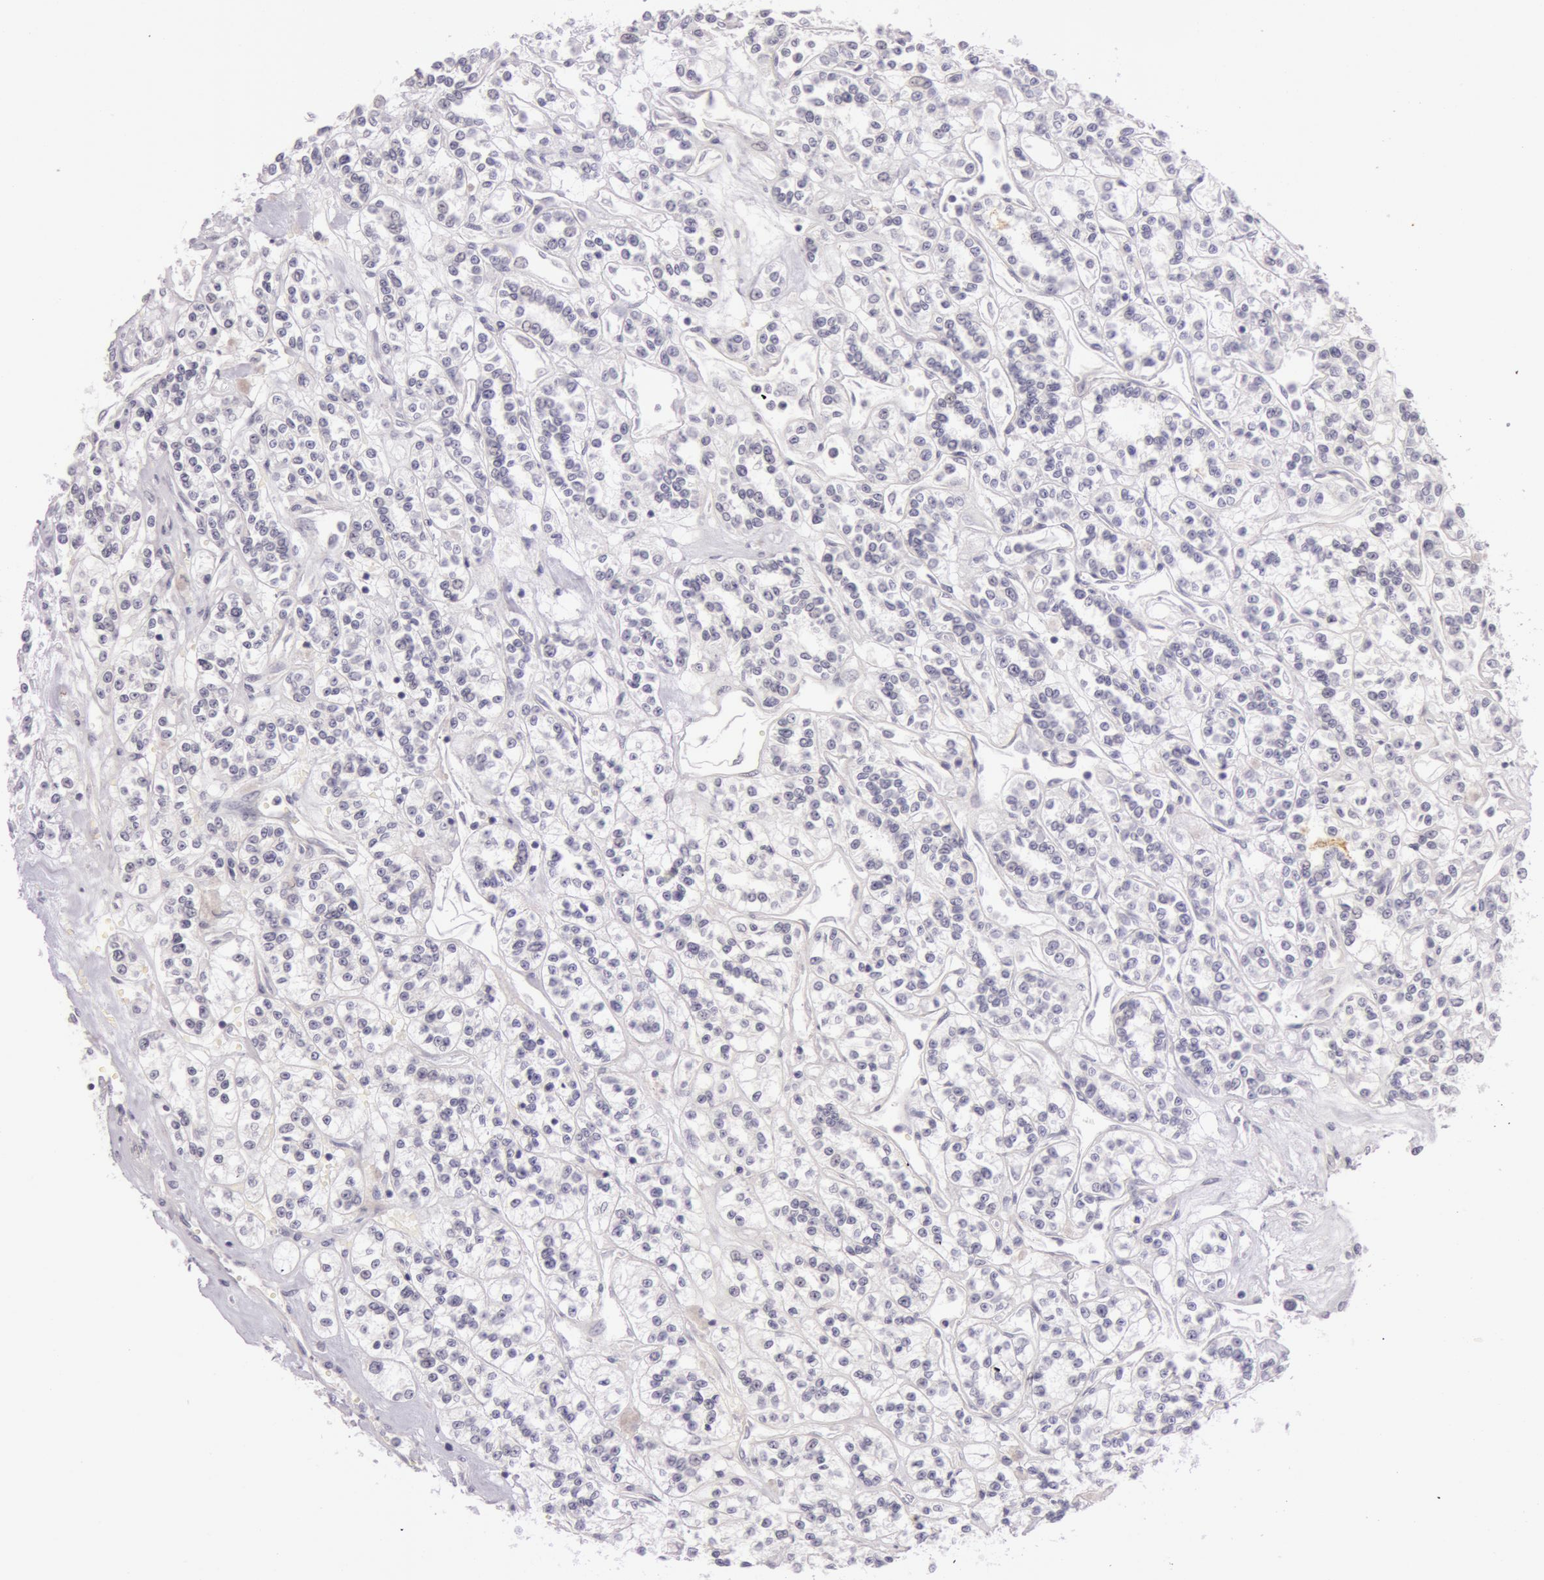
{"staining": {"intensity": "negative", "quantity": "none", "location": "none"}, "tissue": "renal cancer", "cell_type": "Tumor cells", "image_type": "cancer", "snomed": [{"axis": "morphology", "description": "Adenocarcinoma, NOS"}, {"axis": "topography", "description": "Kidney"}], "caption": "Immunohistochemical staining of adenocarcinoma (renal) displays no significant positivity in tumor cells.", "gene": "RBMY1F", "patient": {"sex": "female", "age": 76}}